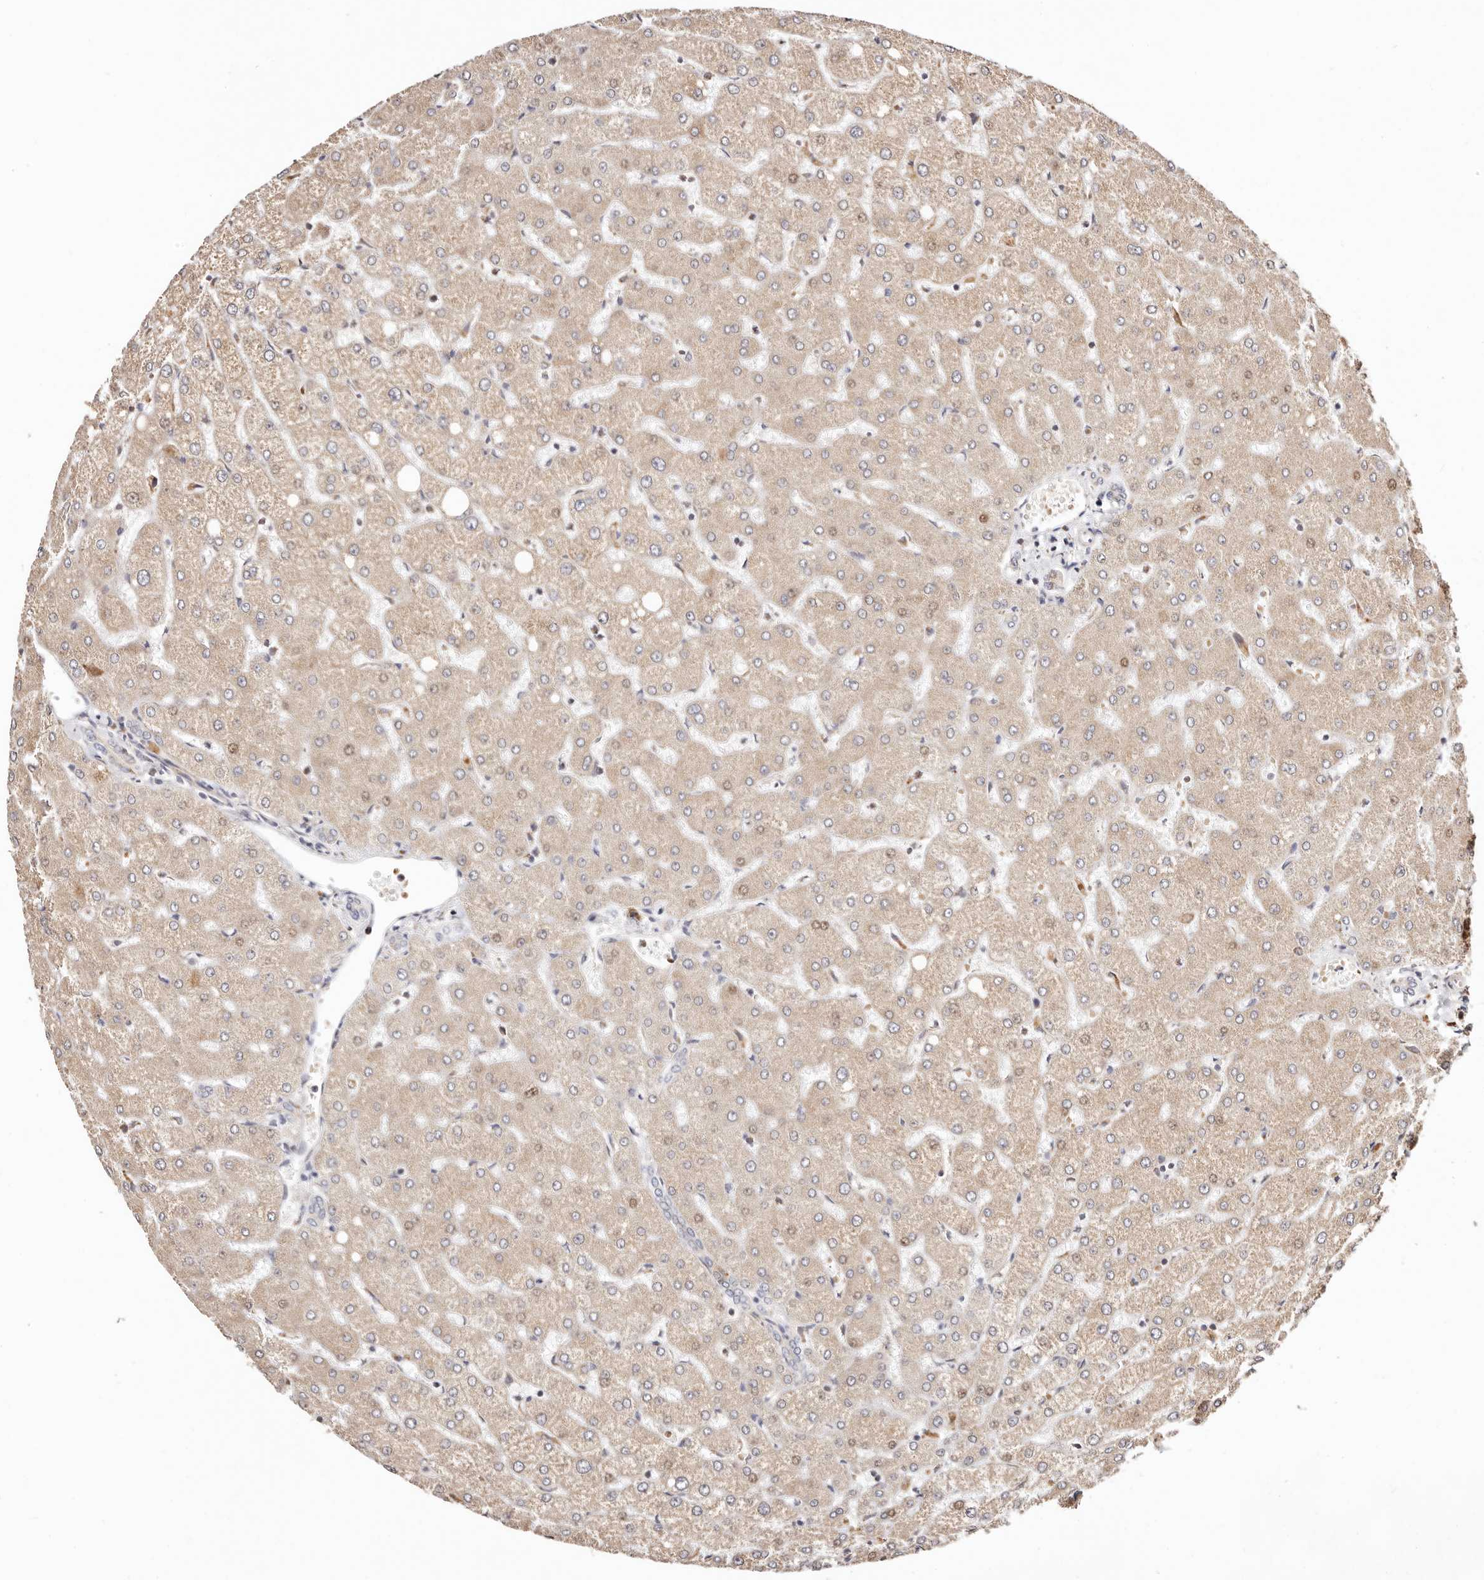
{"staining": {"intensity": "weak", "quantity": "25%-75%", "location": "cytoplasmic/membranous"}, "tissue": "liver", "cell_type": "Cholangiocytes", "image_type": "normal", "snomed": [{"axis": "morphology", "description": "Normal tissue, NOS"}, {"axis": "topography", "description": "Liver"}], "caption": "Immunohistochemical staining of unremarkable human liver displays weak cytoplasmic/membranous protein staining in approximately 25%-75% of cholangiocytes. The protein of interest is shown in brown color, while the nuclei are stained blue.", "gene": "MAPK1", "patient": {"sex": "female", "age": 54}}